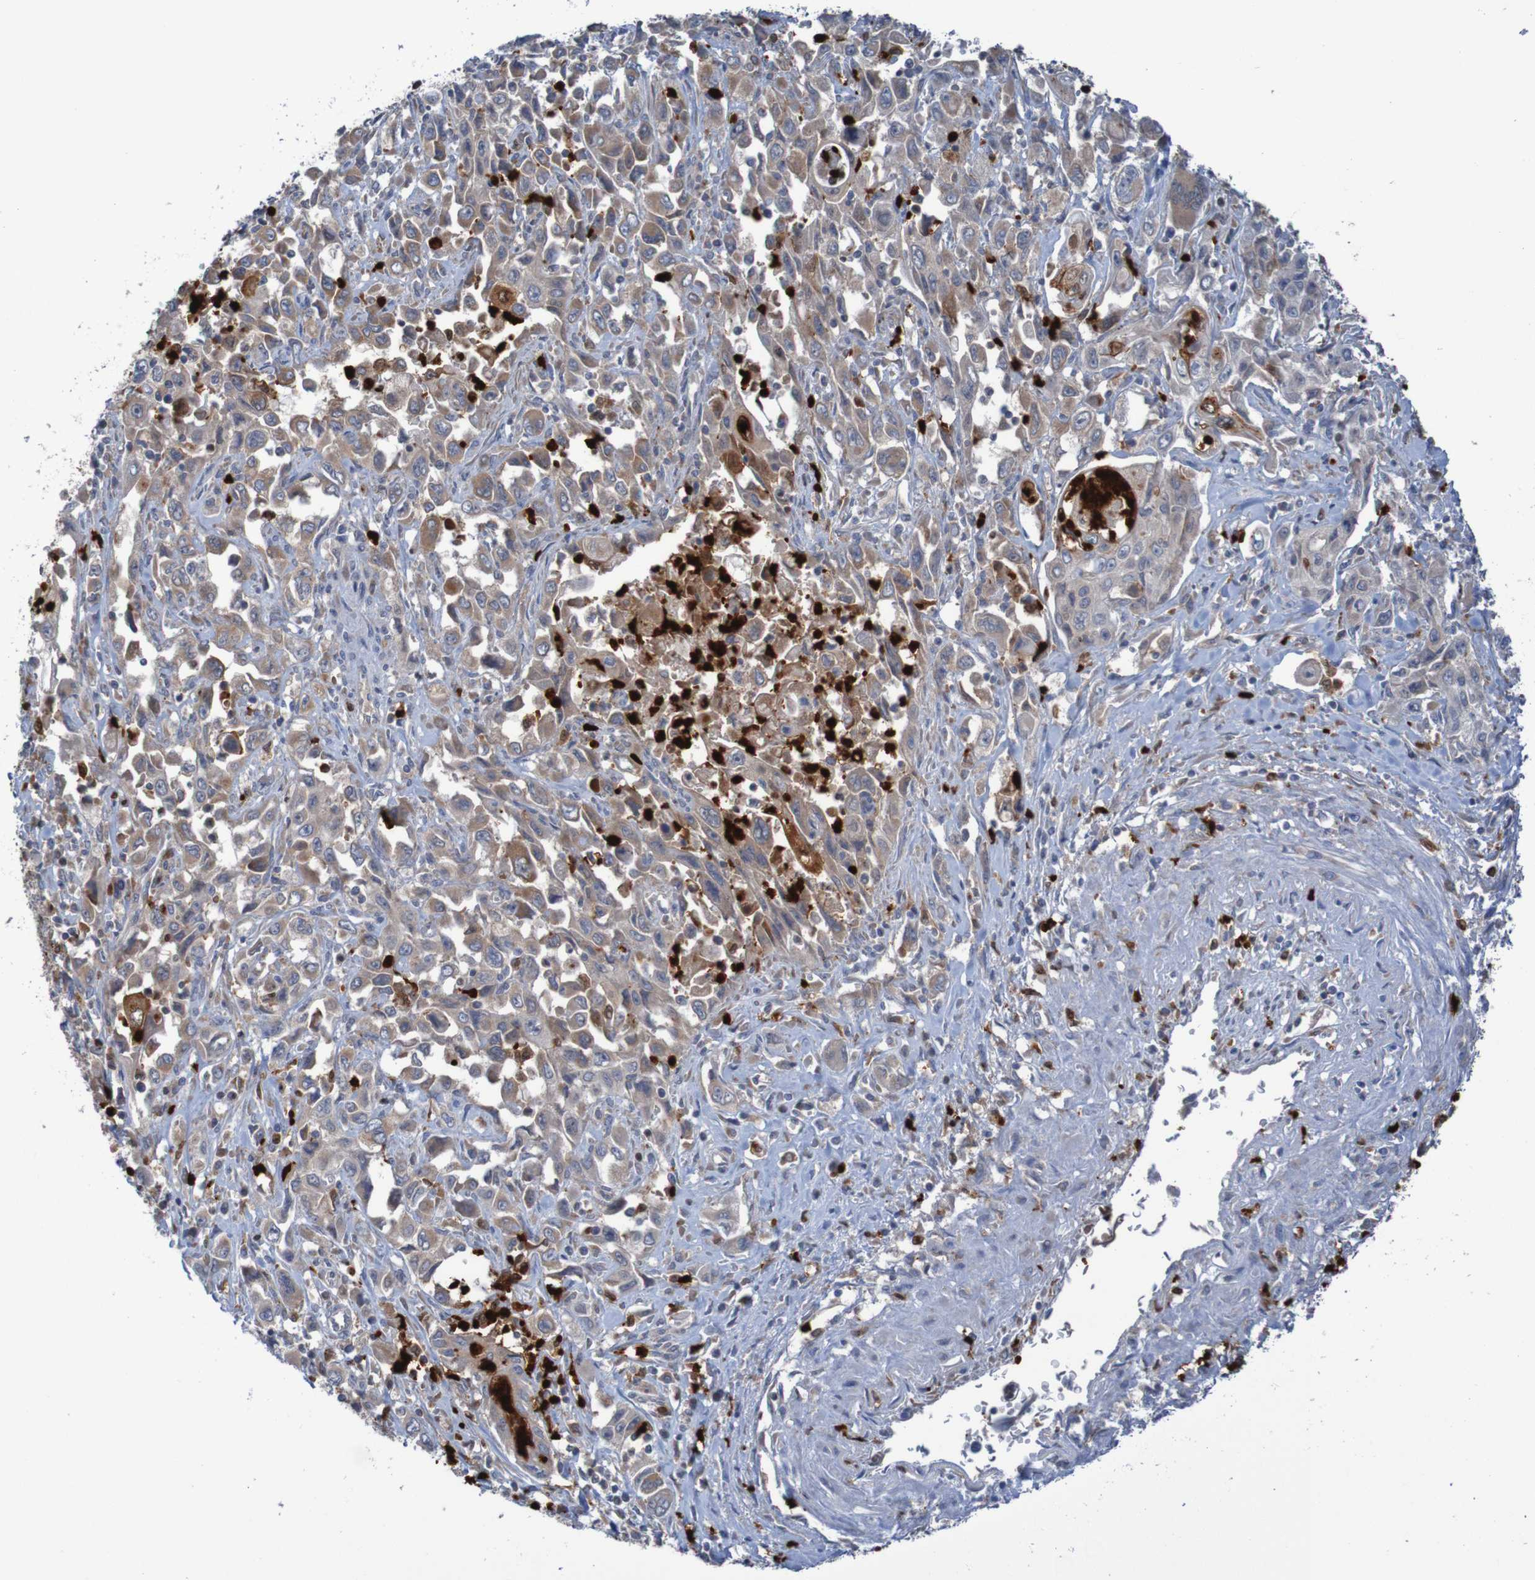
{"staining": {"intensity": "weak", "quantity": ">75%", "location": "cytoplasmic/membranous"}, "tissue": "pancreatic cancer", "cell_type": "Tumor cells", "image_type": "cancer", "snomed": [{"axis": "morphology", "description": "Adenocarcinoma, NOS"}, {"axis": "topography", "description": "Pancreas"}], "caption": "IHC of pancreatic adenocarcinoma displays low levels of weak cytoplasmic/membranous expression in approximately >75% of tumor cells.", "gene": "PARP4", "patient": {"sex": "male", "age": 70}}